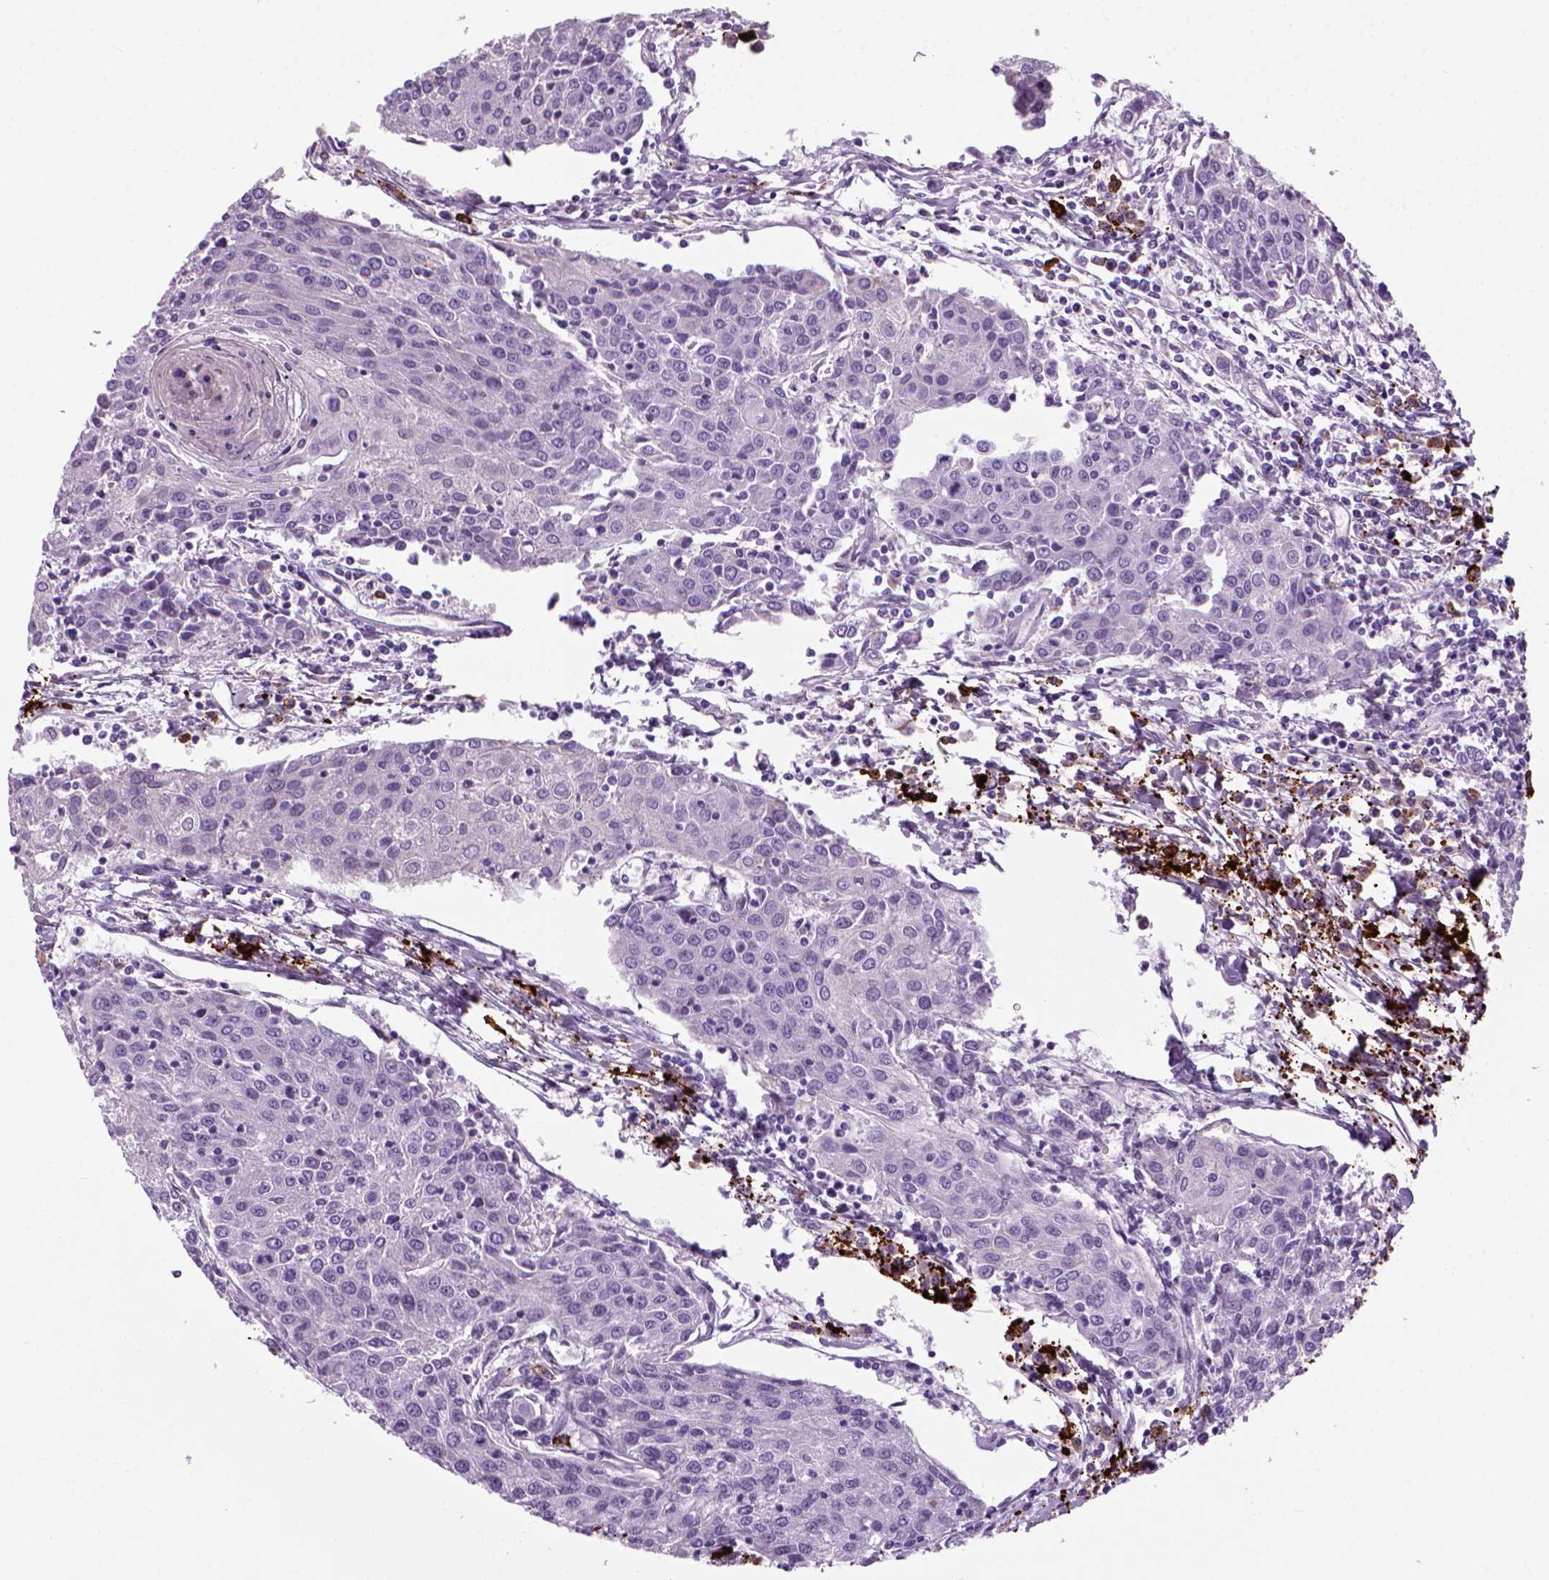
{"staining": {"intensity": "negative", "quantity": "none", "location": "none"}, "tissue": "urothelial cancer", "cell_type": "Tumor cells", "image_type": "cancer", "snomed": [{"axis": "morphology", "description": "Urothelial carcinoma, High grade"}, {"axis": "topography", "description": "Urinary bladder"}], "caption": "Immunohistochemical staining of high-grade urothelial carcinoma shows no significant positivity in tumor cells. Nuclei are stained in blue.", "gene": "MZB1", "patient": {"sex": "female", "age": 85}}